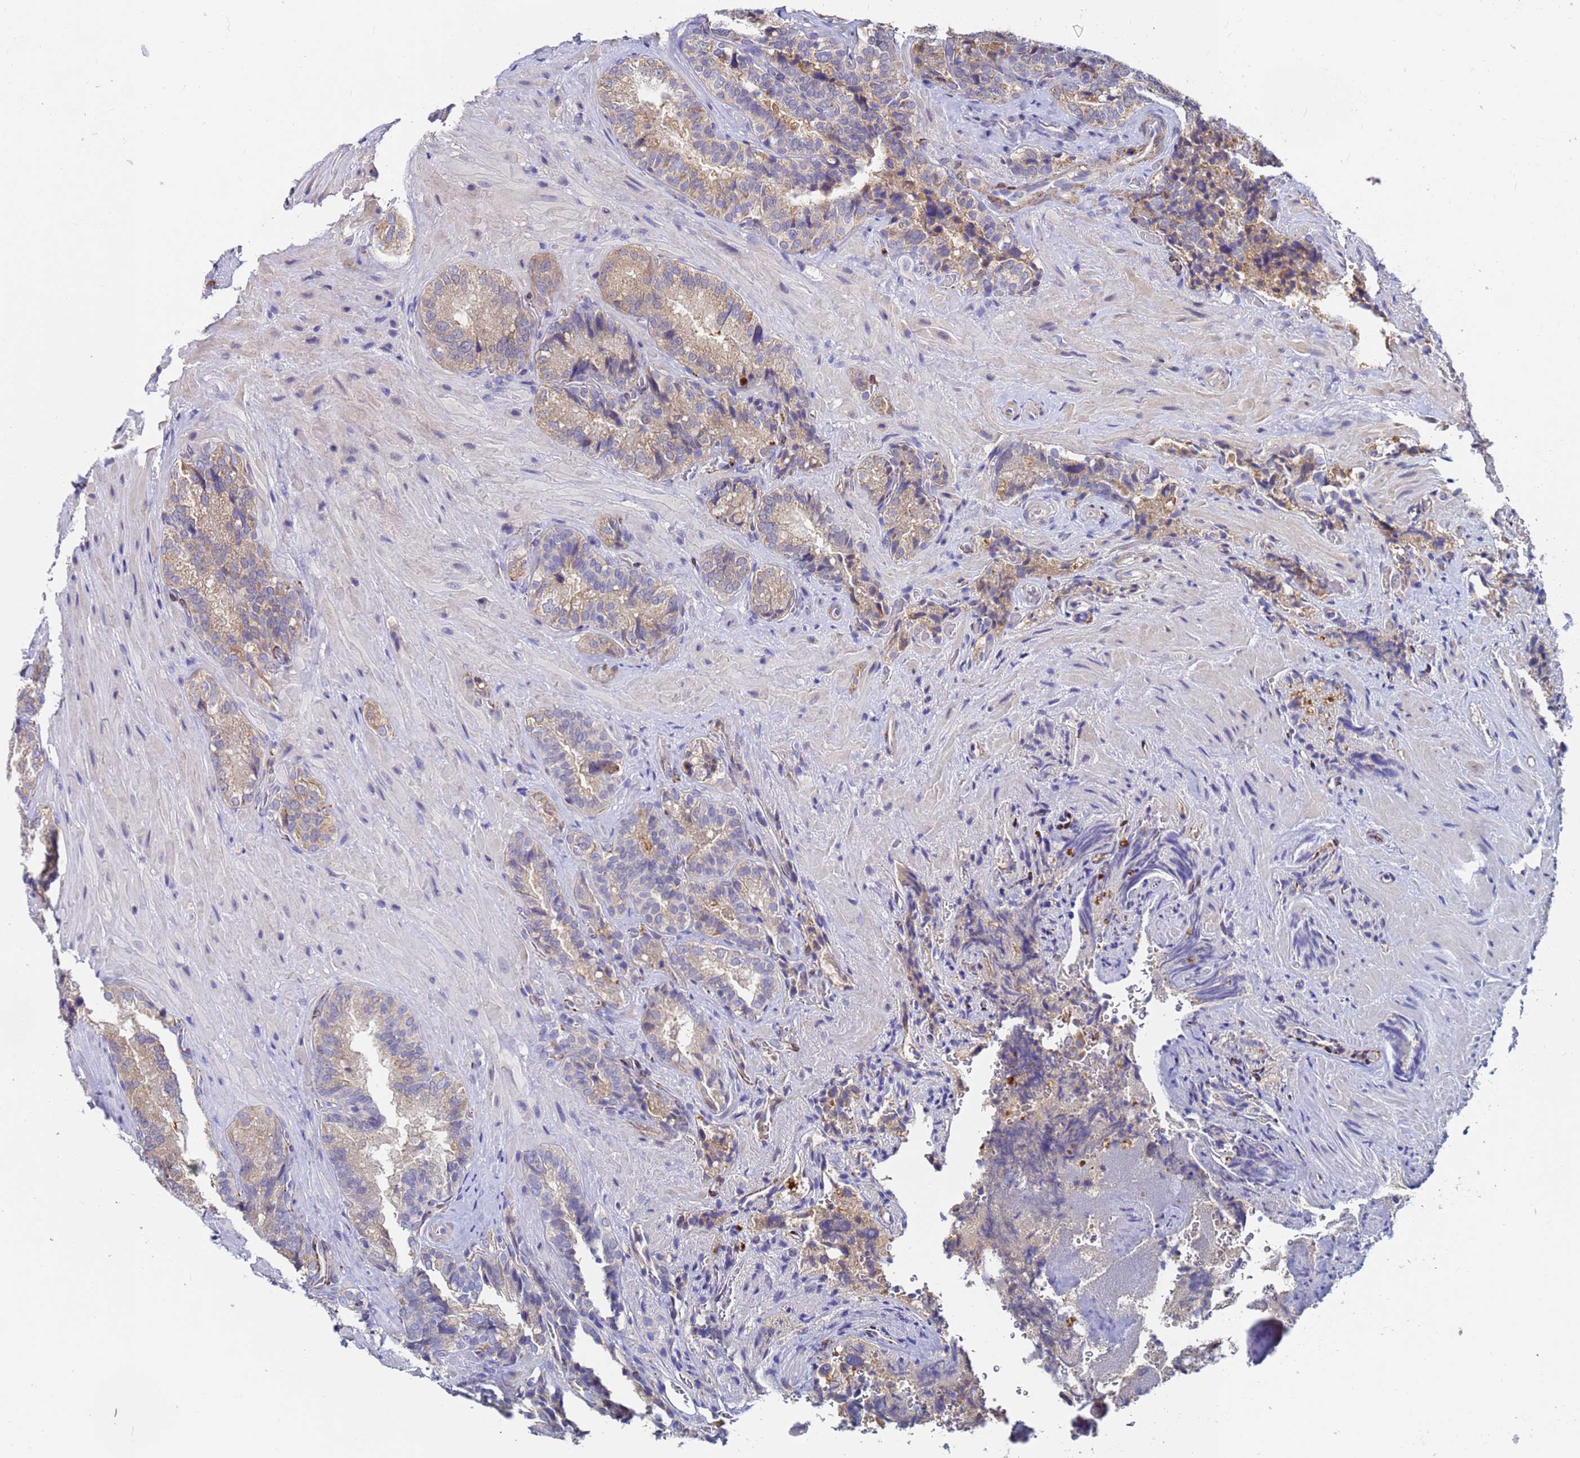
{"staining": {"intensity": "weak", "quantity": "25%-75%", "location": "cytoplasmic/membranous"}, "tissue": "seminal vesicle", "cell_type": "Glandular cells", "image_type": "normal", "snomed": [{"axis": "morphology", "description": "Normal tissue, NOS"}, {"axis": "topography", "description": "Prostate and seminal vesicle, NOS"}, {"axis": "topography", "description": "Prostate"}, {"axis": "topography", "description": "Seminal veicle"}], "caption": "High-magnification brightfield microscopy of unremarkable seminal vesicle stained with DAB (brown) and counterstained with hematoxylin (blue). glandular cells exhibit weak cytoplasmic/membranous expression is appreciated in about25%-75% of cells.", "gene": "C5orf34", "patient": {"sex": "male", "age": 67}}